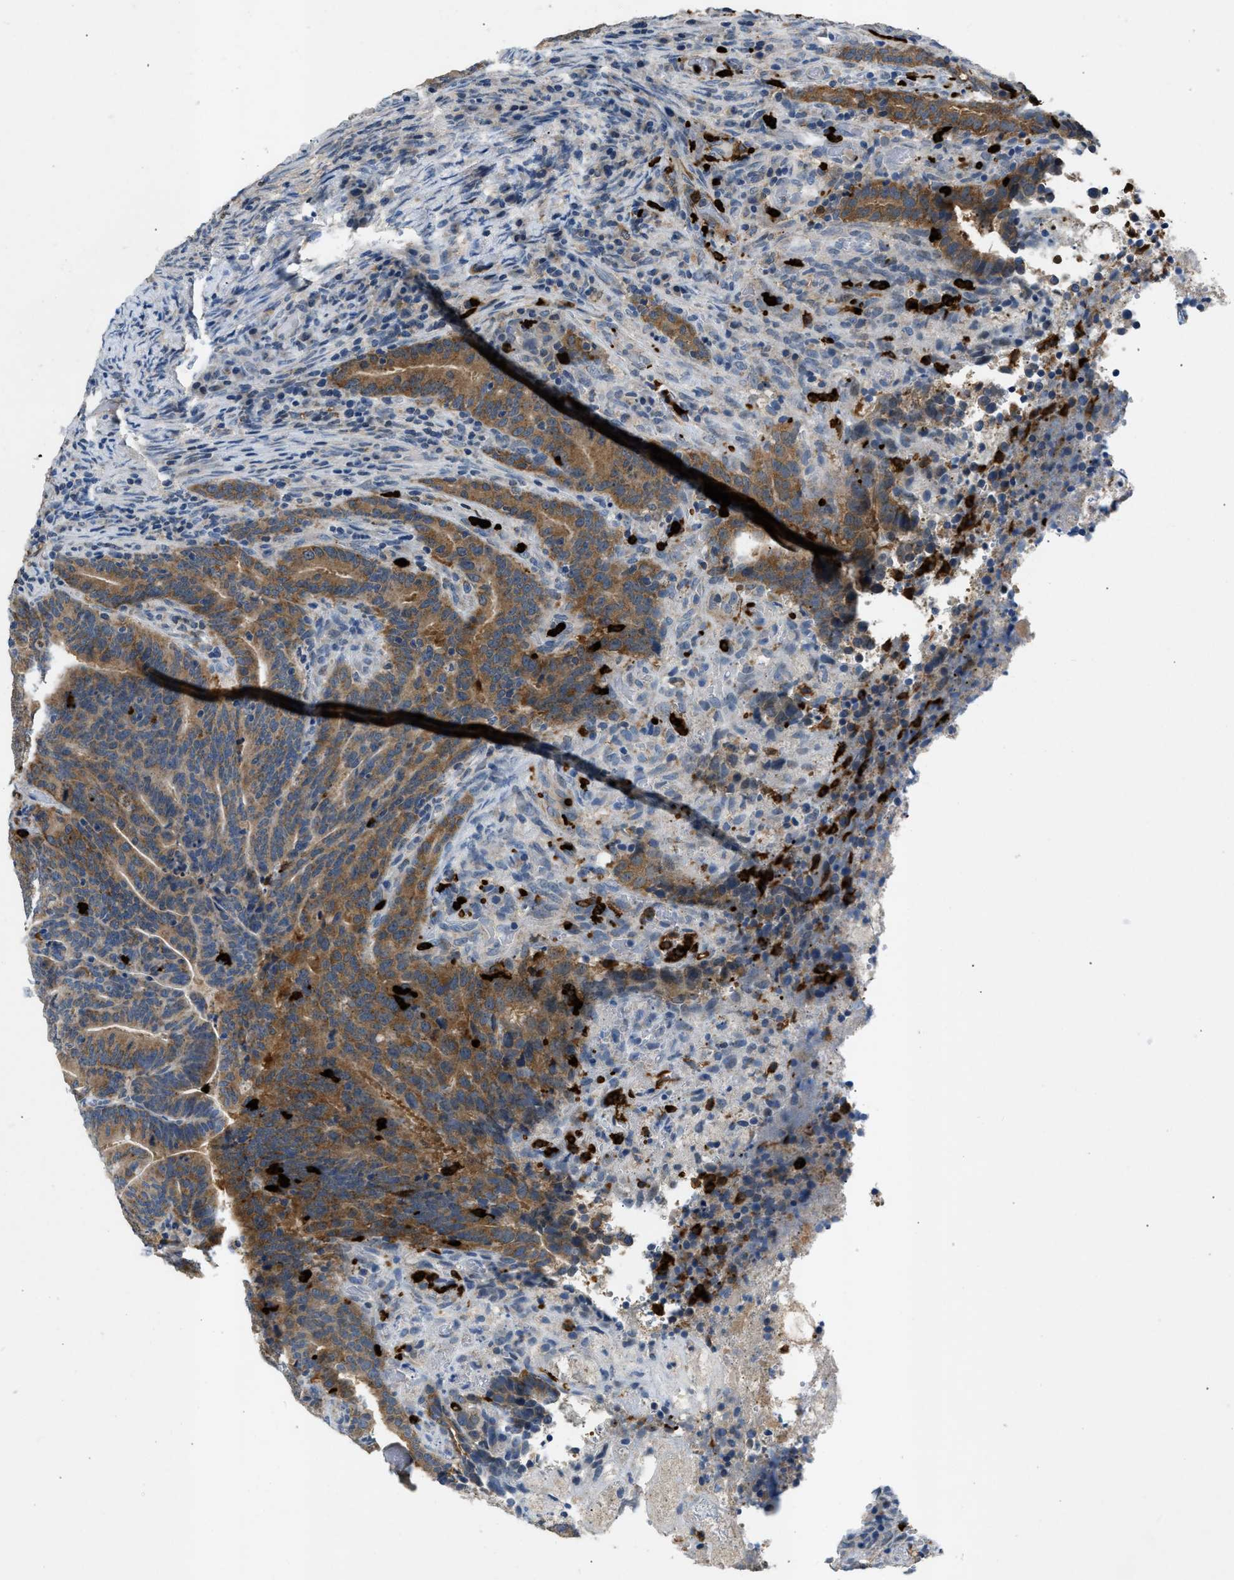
{"staining": {"intensity": "moderate", "quantity": ">75%", "location": "cytoplasmic/membranous"}, "tissue": "colorectal cancer", "cell_type": "Tumor cells", "image_type": "cancer", "snomed": [{"axis": "morphology", "description": "Adenocarcinoma, NOS"}, {"axis": "topography", "description": "Colon"}], "caption": "Moderate cytoplasmic/membranous protein positivity is present in approximately >75% of tumor cells in colorectal adenocarcinoma.", "gene": "TOMM34", "patient": {"sex": "female", "age": 66}}